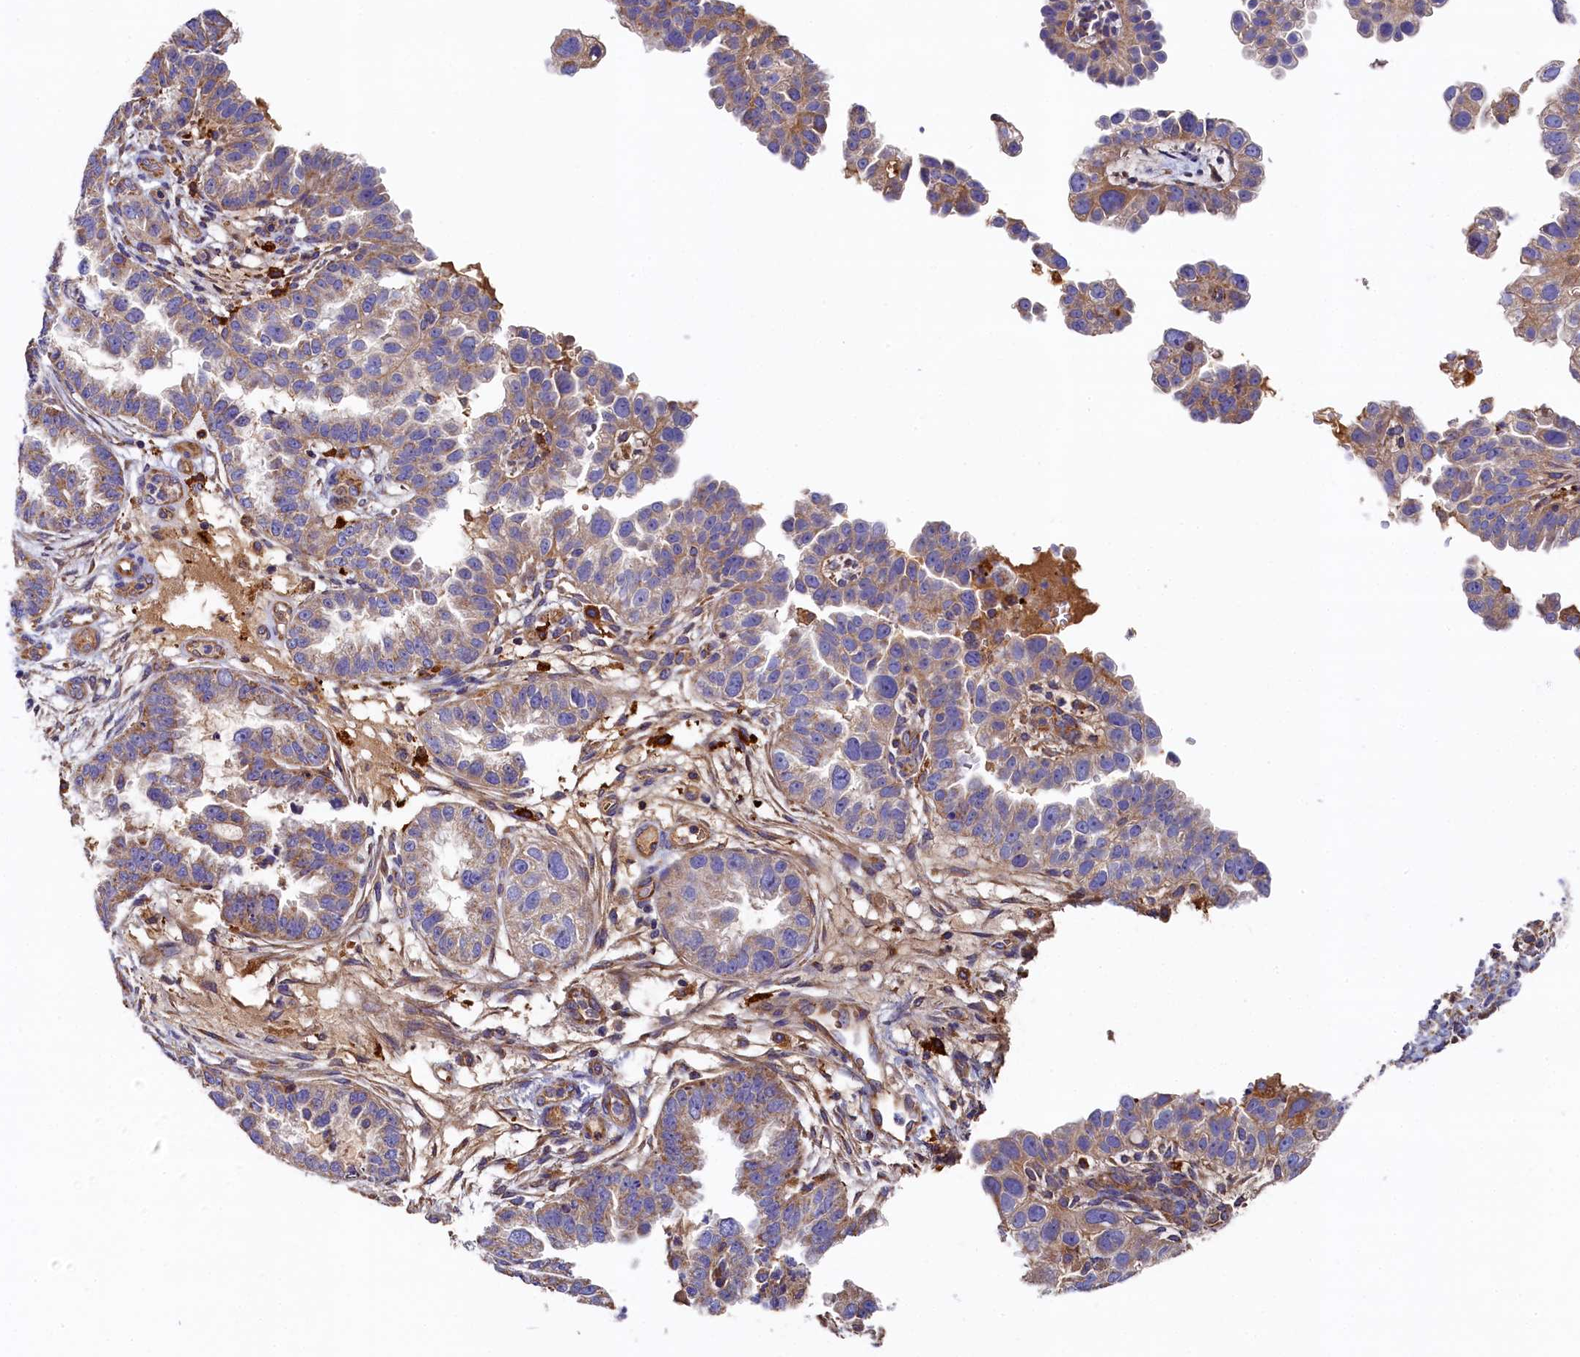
{"staining": {"intensity": "weak", "quantity": ">75%", "location": "cytoplasmic/membranous"}, "tissue": "endometrial cancer", "cell_type": "Tumor cells", "image_type": "cancer", "snomed": [{"axis": "morphology", "description": "Adenocarcinoma, NOS"}, {"axis": "topography", "description": "Endometrium"}], "caption": "Brown immunohistochemical staining in endometrial cancer (adenocarcinoma) shows weak cytoplasmic/membranous staining in about >75% of tumor cells.", "gene": "SEC31B", "patient": {"sex": "female", "age": 85}}